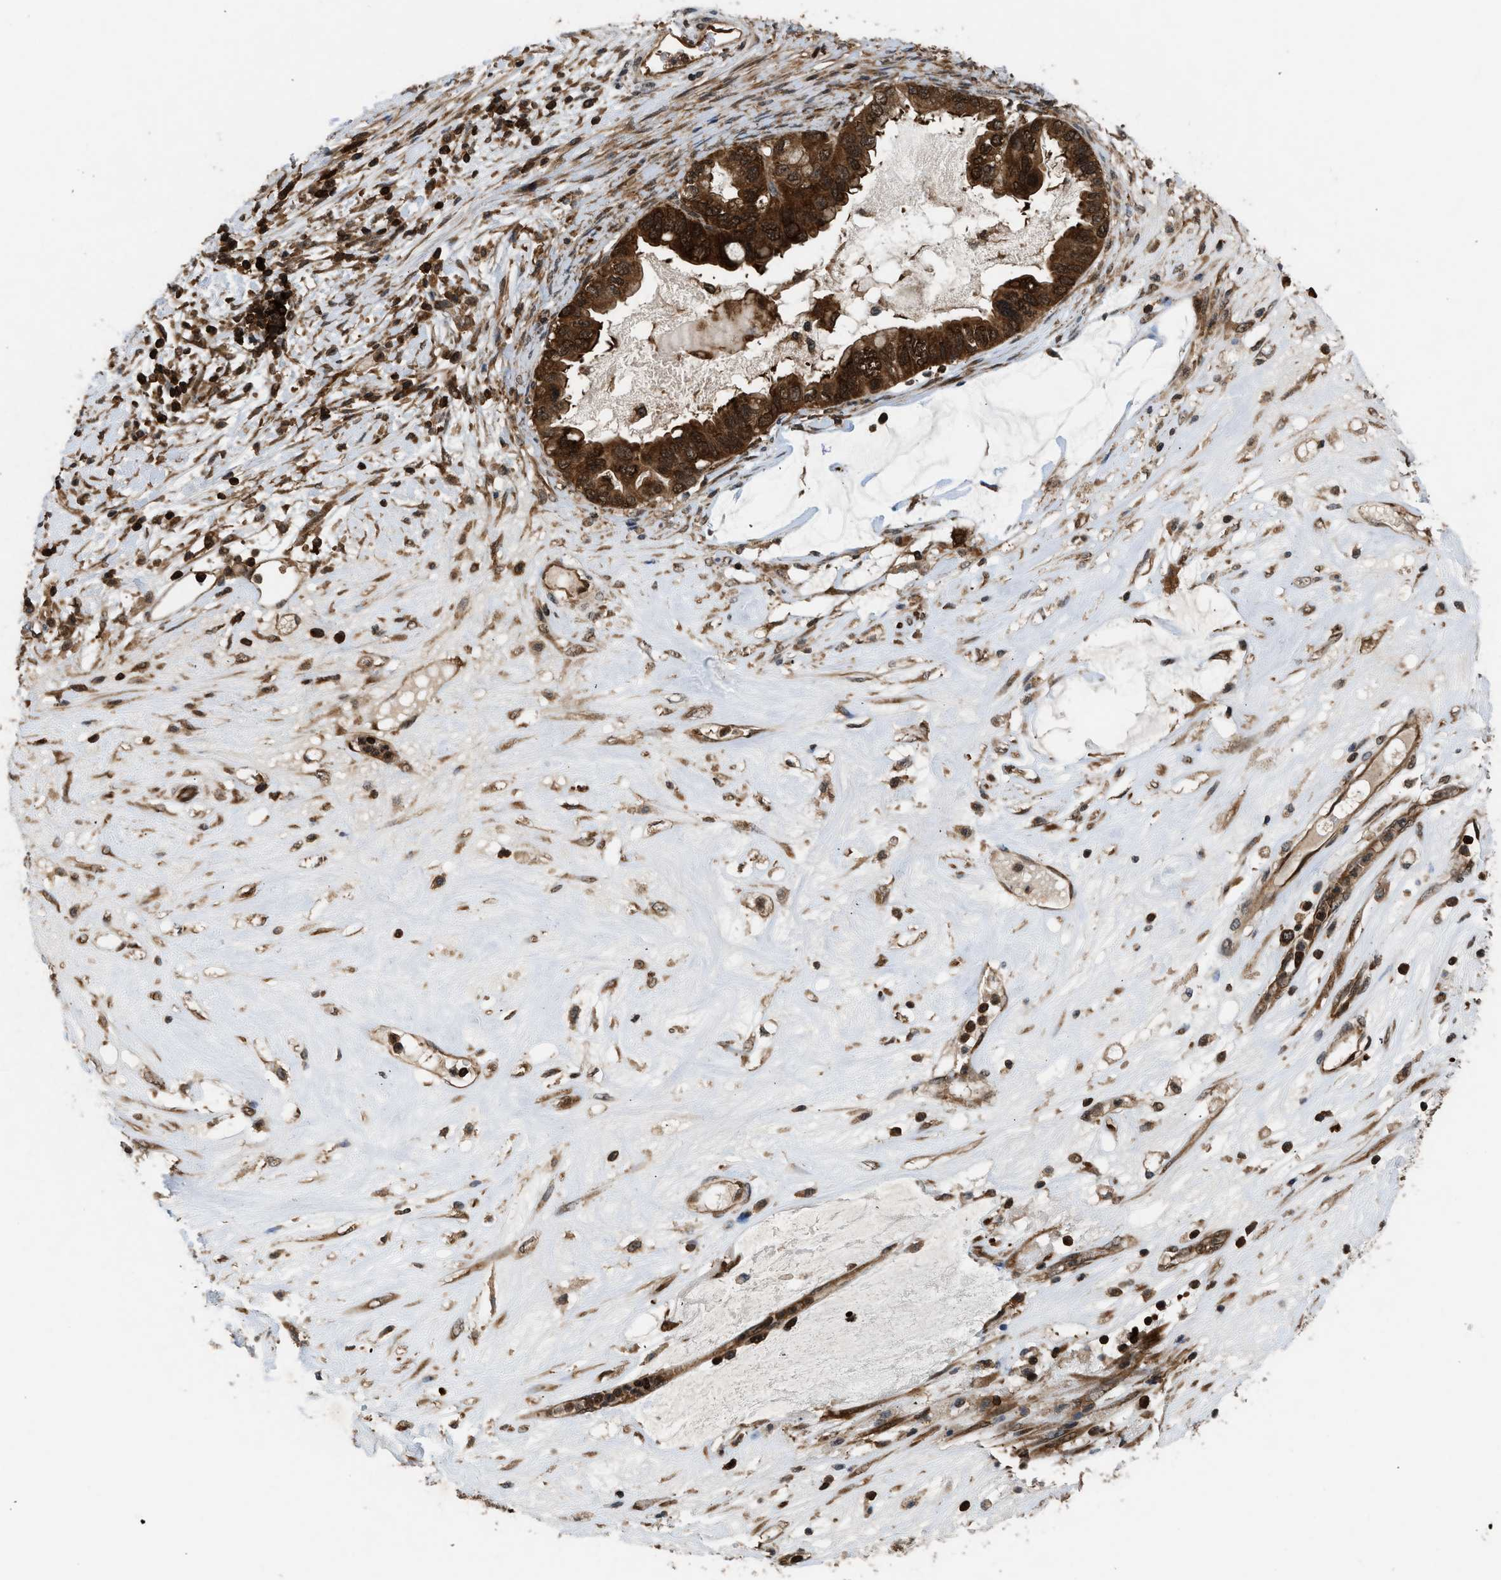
{"staining": {"intensity": "strong", "quantity": ">75%", "location": "cytoplasmic/membranous,nuclear"}, "tissue": "ovarian cancer", "cell_type": "Tumor cells", "image_type": "cancer", "snomed": [{"axis": "morphology", "description": "Cystadenocarcinoma, mucinous, NOS"}, {"axis": "topography", "description": "Ovary"}], "caption": "The micrograph shows immunohistochemical staining of mucinous cystadenocarcinoma (ovarian). There is strong cytoplasmic/membranous and nuclear positivity is identified in about >75% of tumor cells.", "gene": "OXSR1", "patient": {"sex": "female", "age": 80}}